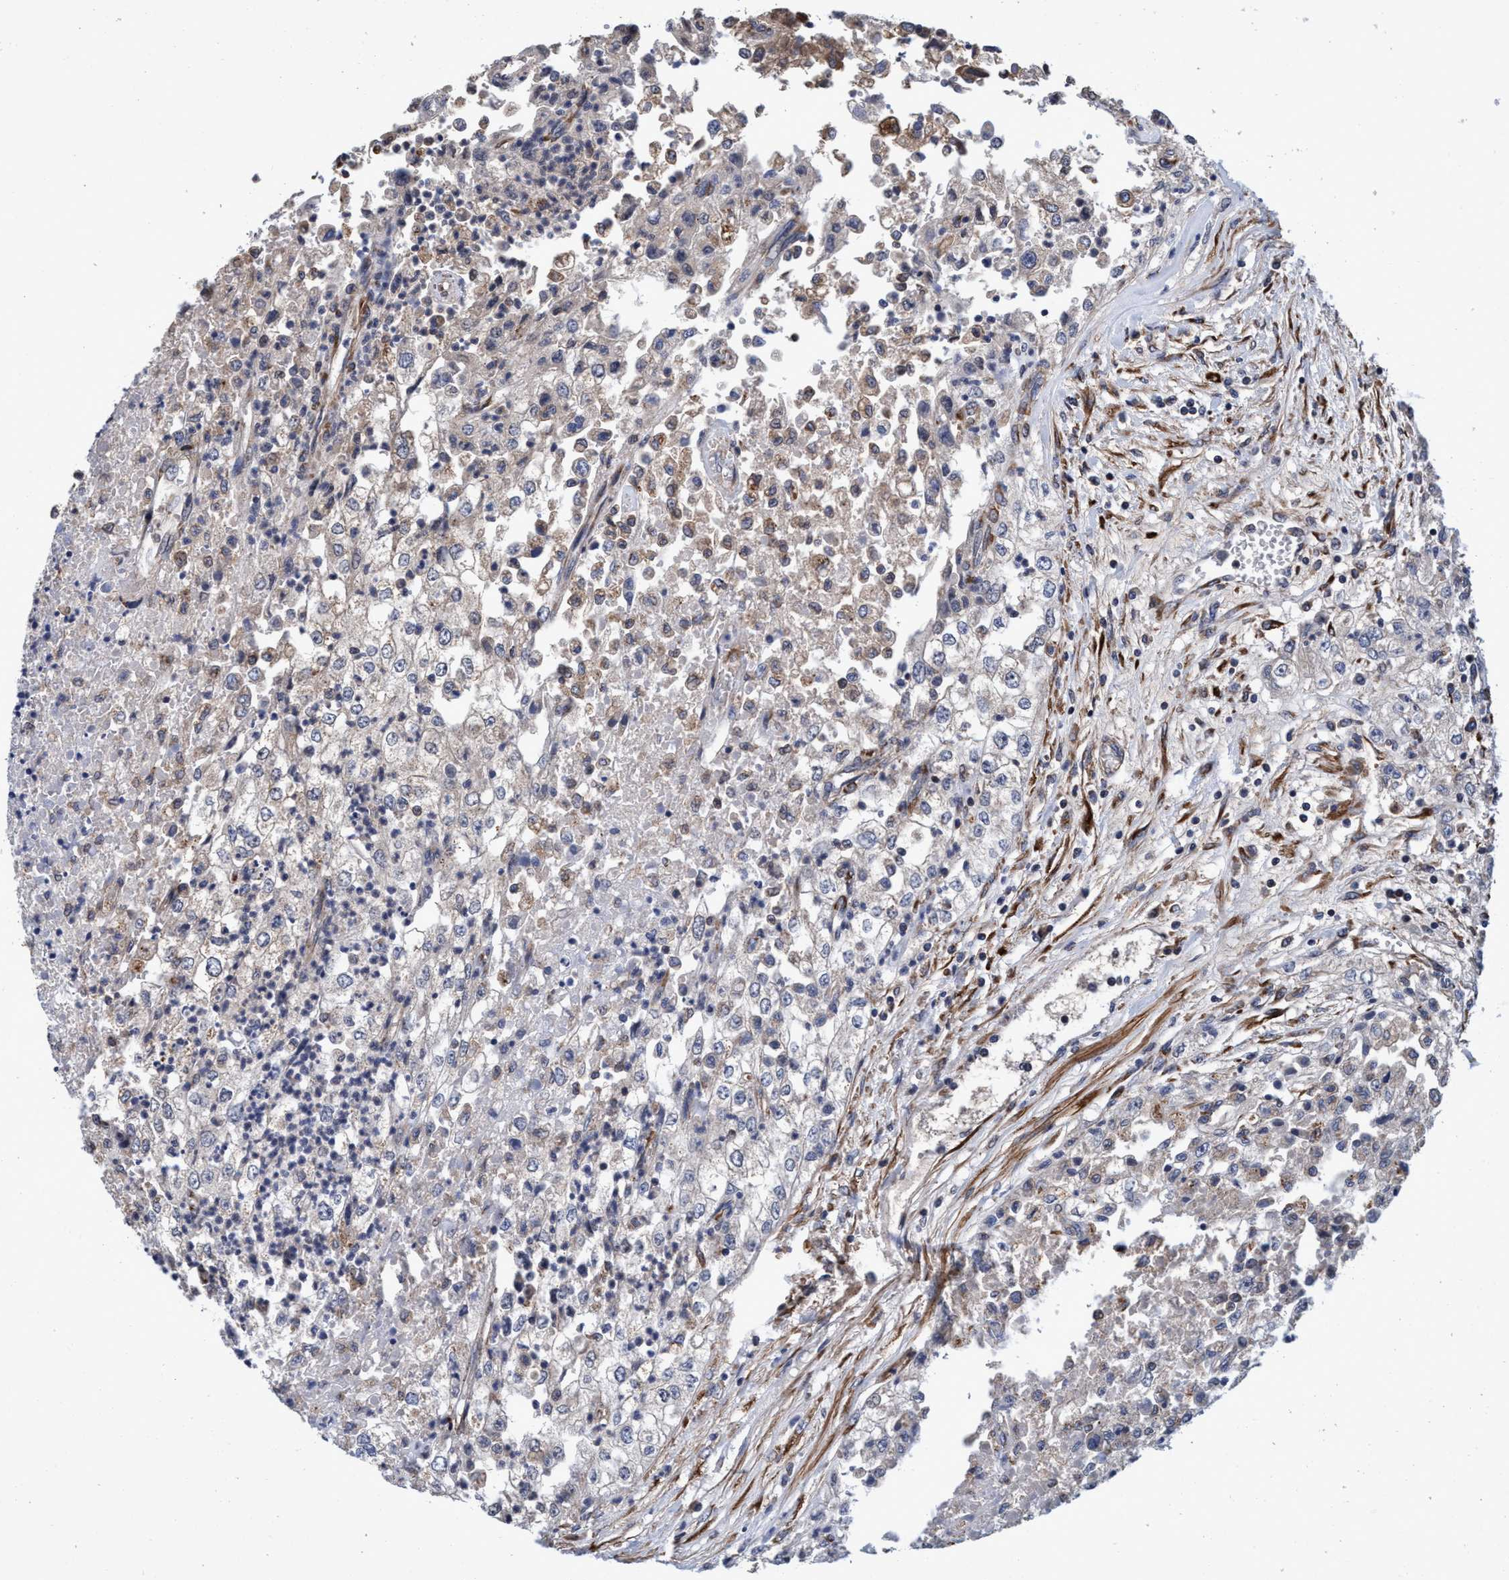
{"staining": {"intensity": "weak", "quantity": "25%-75%", "location": "cytoplasmic/membranous"}, "tissue": "renal cancer", "cell_type": "Tumor cells", "image_type": "cancer", "snomed": [{"axis": "morphology", "description": "Adenocarcinoma, NOS"}, {"axis": "topography", "description": "Kidney"}], "caption": "High-power microscopy captured an IHC micrograph of renal adenocarcinoma, revealing weak cytoplasmic/membranous staining in approximately 25%-75% of tumor cells.", "gene": "CALCOCO2", "patient": {"sex": "female", "age": 54}}